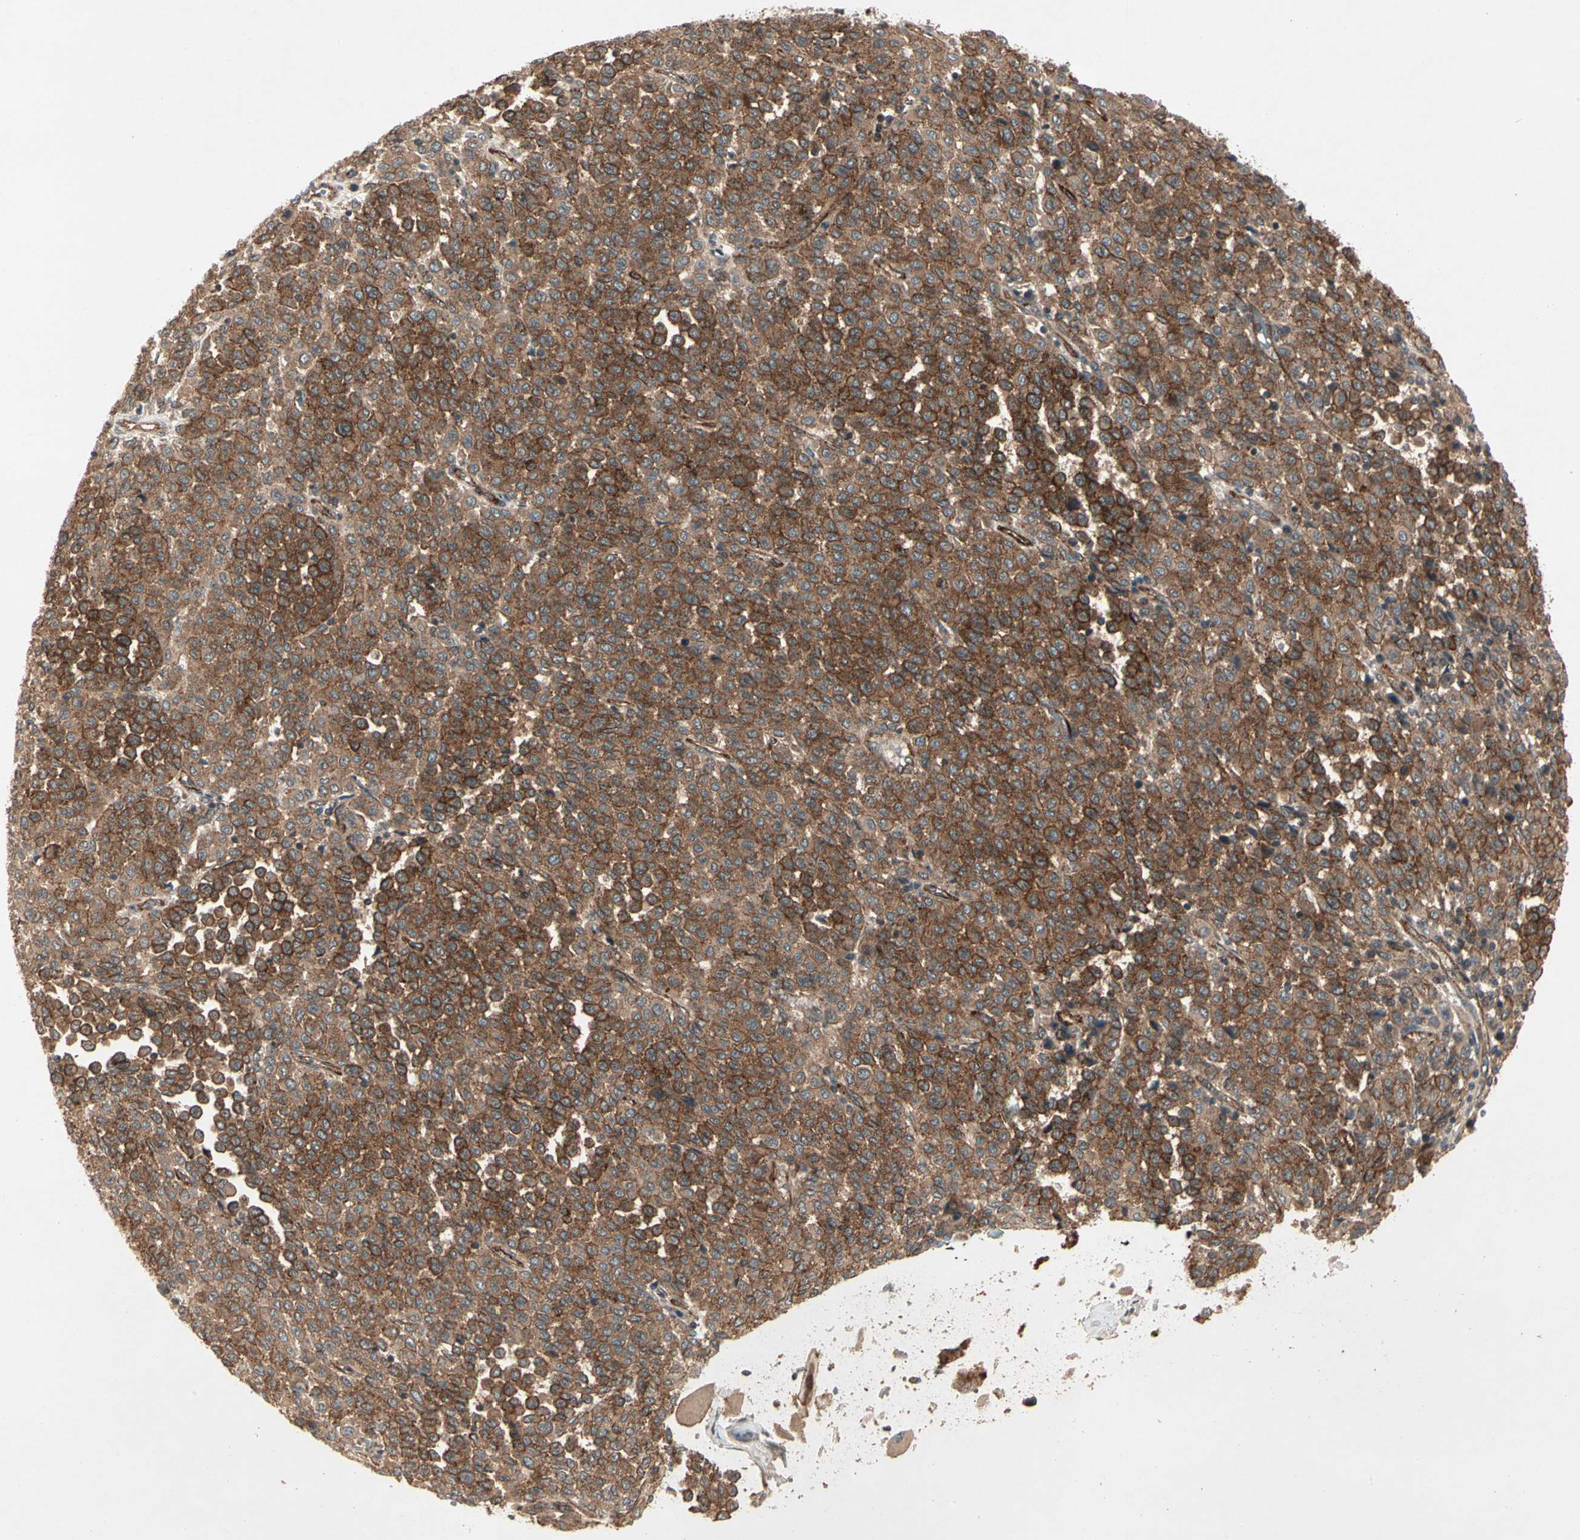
{"staining": {"intensity": "strong", "quantity": ">75%", "location": "cytoplasmic/membranous"}, "tissue": "melanoma", "cell_type": "Tumor cells", "image_type": "cancer", "snomed": [{"axis": "morphology", "description": "Malignant melanoma, Metastatic site"}, {"axis": "topography", "description": "Pancreas"}], "caption": "High-power microscopy captured an IHC histopathology image of malignant melanoma (metastatic site), revealing strong cytoplasmic/membranous expression in approximately >75% of tumor cells. The protein of interest is shown in brown color, while the nuclei are stained blue.", "gene": "FLOT1", "patient": {"sex": "female", "age": 30}}